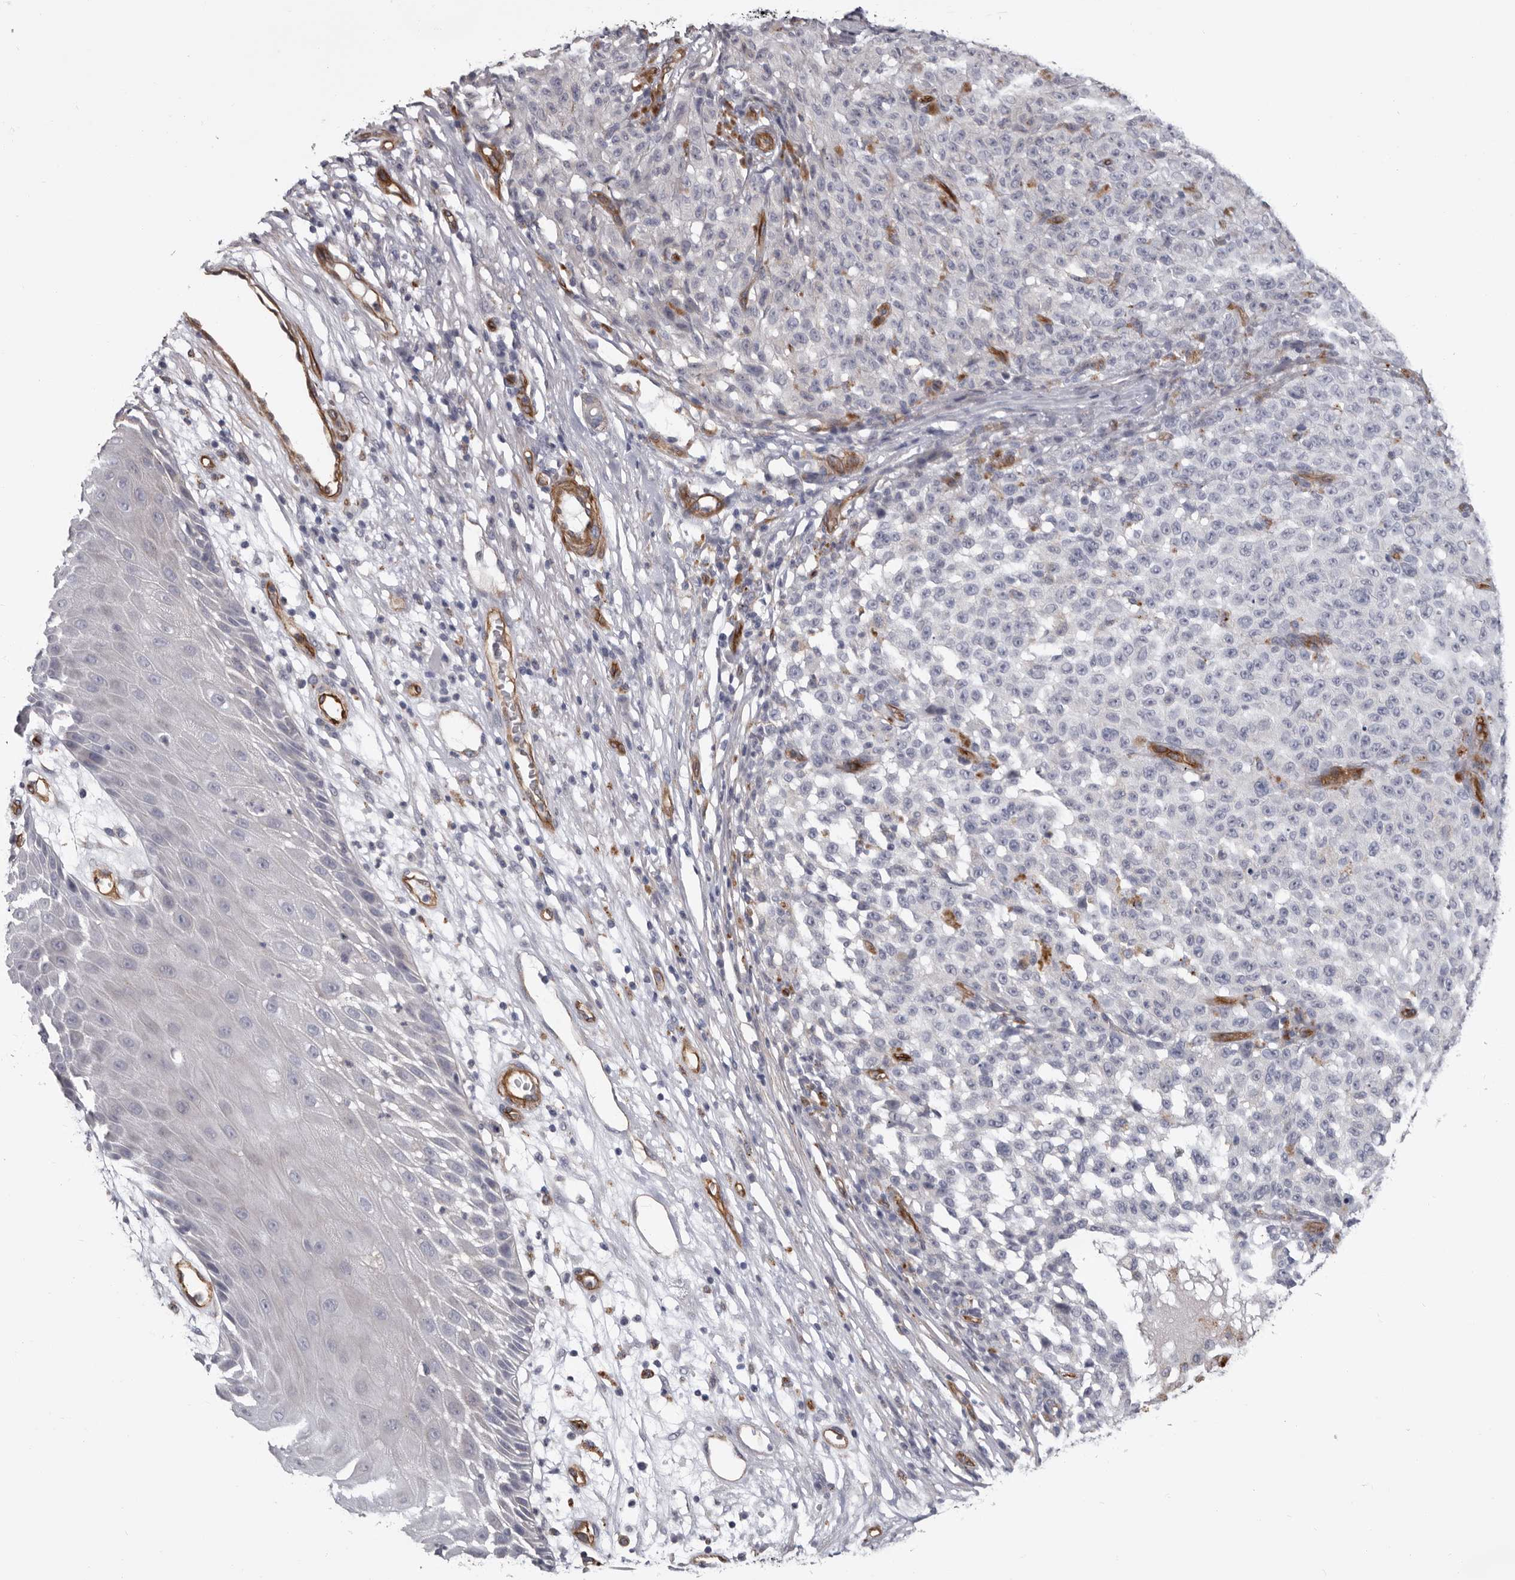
{"staining": {"intensity": "negative", "quantity": "none", "location": "none"}, "tissue": "melanoma", "cell_type": "Tumor cells", "image_type": "cancer", "snomed": [{"axis": "morphology", "description": "Malignant melanoma, NOS"}, {"axis": "topography", "description": "Skin"}], "caption": "IHC of human malignant melanoma shows no expression in tumor cells.", "gene": "ADGRL4", "patient": {"sex": "female", "age": 82}}